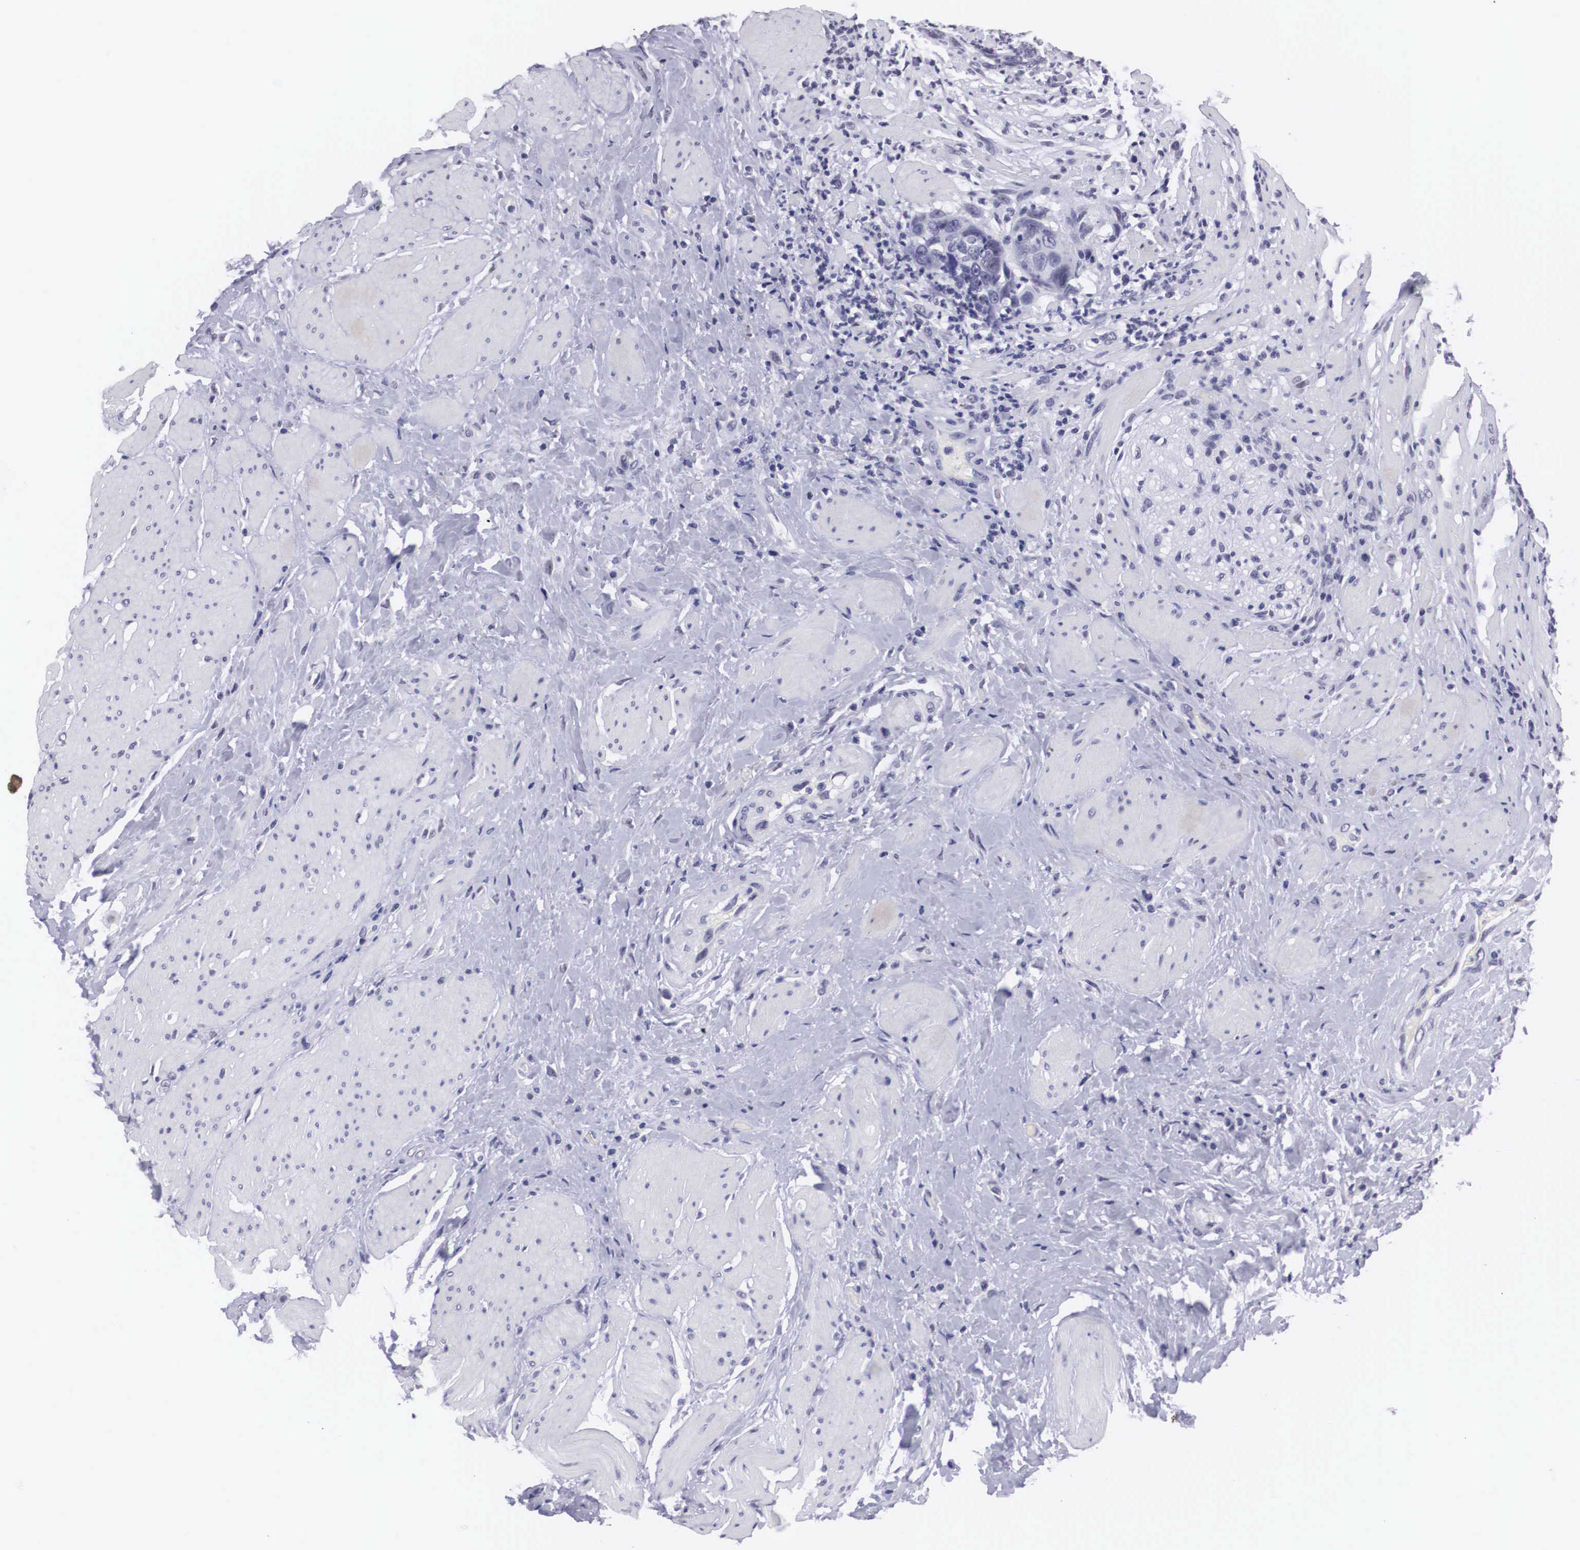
{"staining": {"intensity": "negative", "quantity": "none", "location": "none"}, "tissue": "colorectal cancer", "cell_type": "Tumor cells", "image_type": "cancer", "snomed": [{"axis": "morphology", "description": "Adenocarcinoma, NOS"}, {"axis": "topography", "description": "Rectum"}], "caption": "Colorectal adenocarcinoma stained for a protein using immunohistochemistry reveals no positivity tumor cells.", "gene": "C22orf31", "patient": {"sex": "female", "age": 65}}